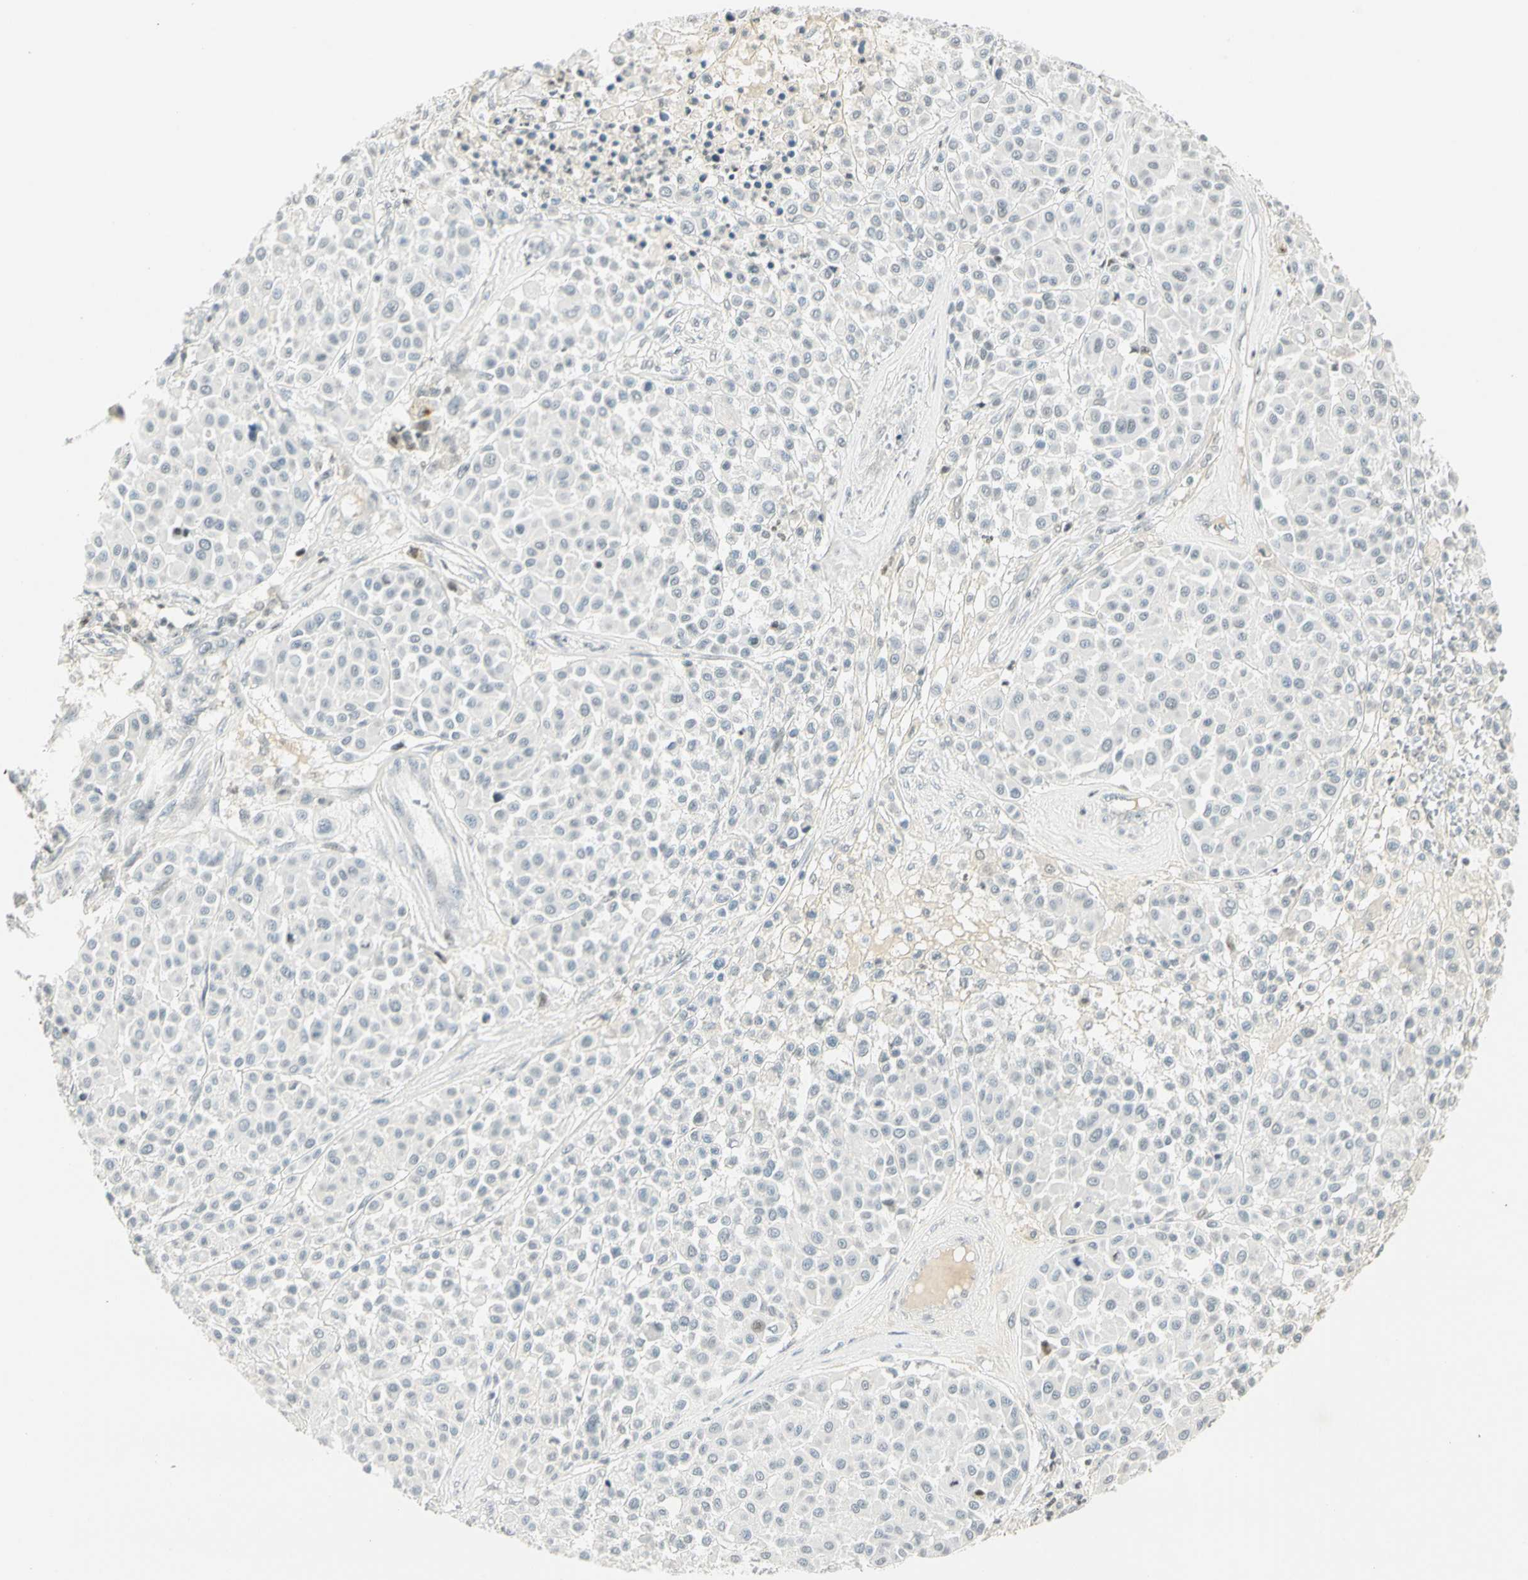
{"staining": {"intensity": "weak", "quantity": "<25%", "location": "nuclear"}, "tissue": "melanoma", "cell_type": "Tumor cells", "image_type": "cancer", "snomed": [{"axis": "morphology", "description": "Malignant melanoma, Metastatic site"}, {"axis": "topography", "description": "Soft tissue"}], "caption": "Immunohistochemistry (IHC) of human malignant melanoma (metastatic site) exhibits no positivity in tumor cells.", "gene": "SMAD3", "patient": {"sex": "male", "age": 41}}